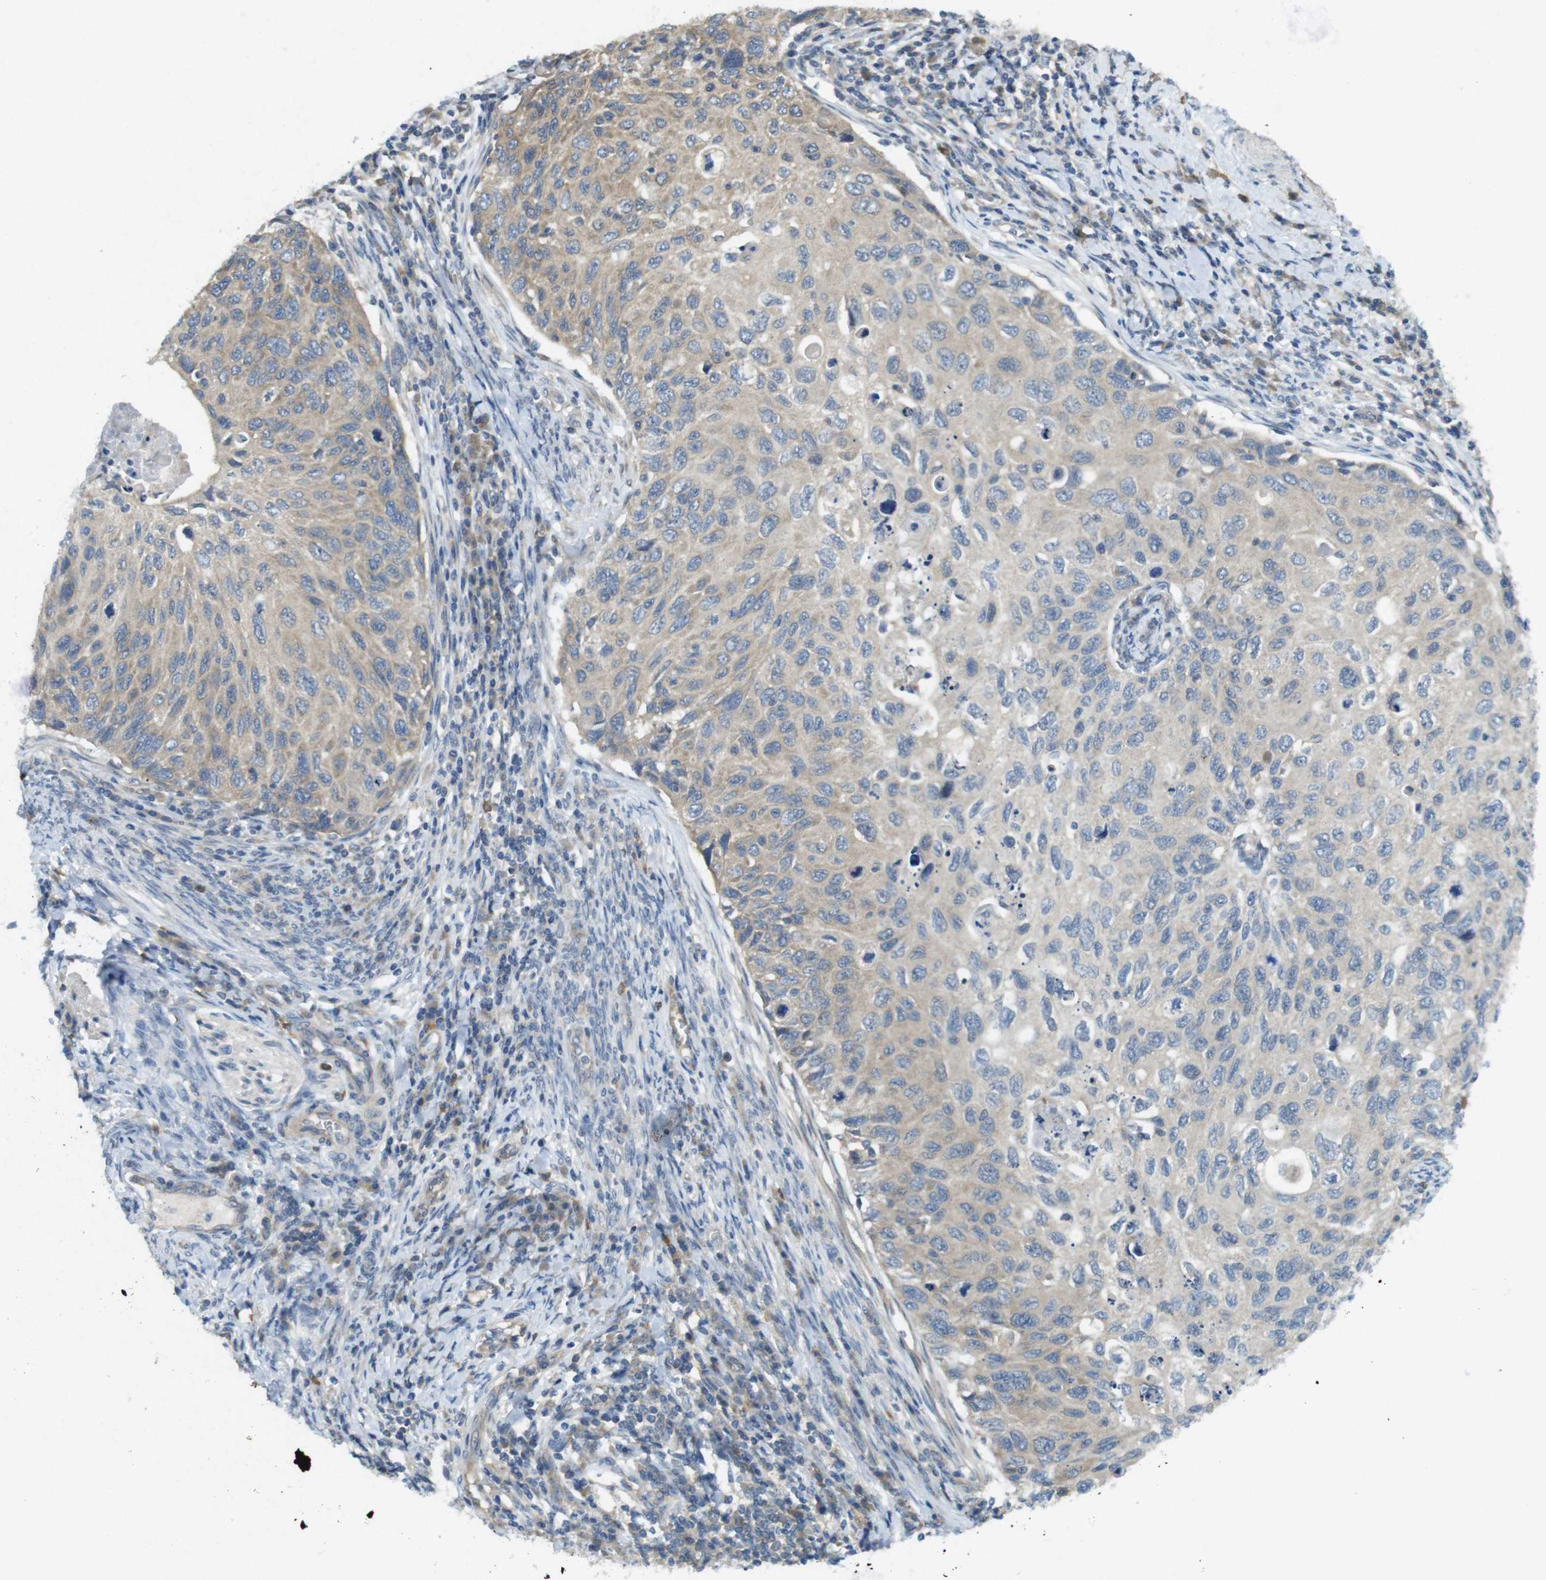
{"staining": {"intensity": "weak", "quantity": "25%-75%", "location": "cytoplasmic/membranous"}, "tissue": "cervical cancer", "cell_type": "Tumor cells", "image_type": "cancer", "snomed": [{"axis": "morphology", "description": "Squamous cell carcinoma, NOS"}, {"axis": "topography", "description": "Cervix"}], "caption": "Human cervical cancer (squamous cell carcinoma) stained with a brown dye reveals weak cytoplasmic/membranous positive staining in about 25%-75% of tumor cells.", "gene": "SUGT1", "patient": {"sex": "female", "age": 70}}